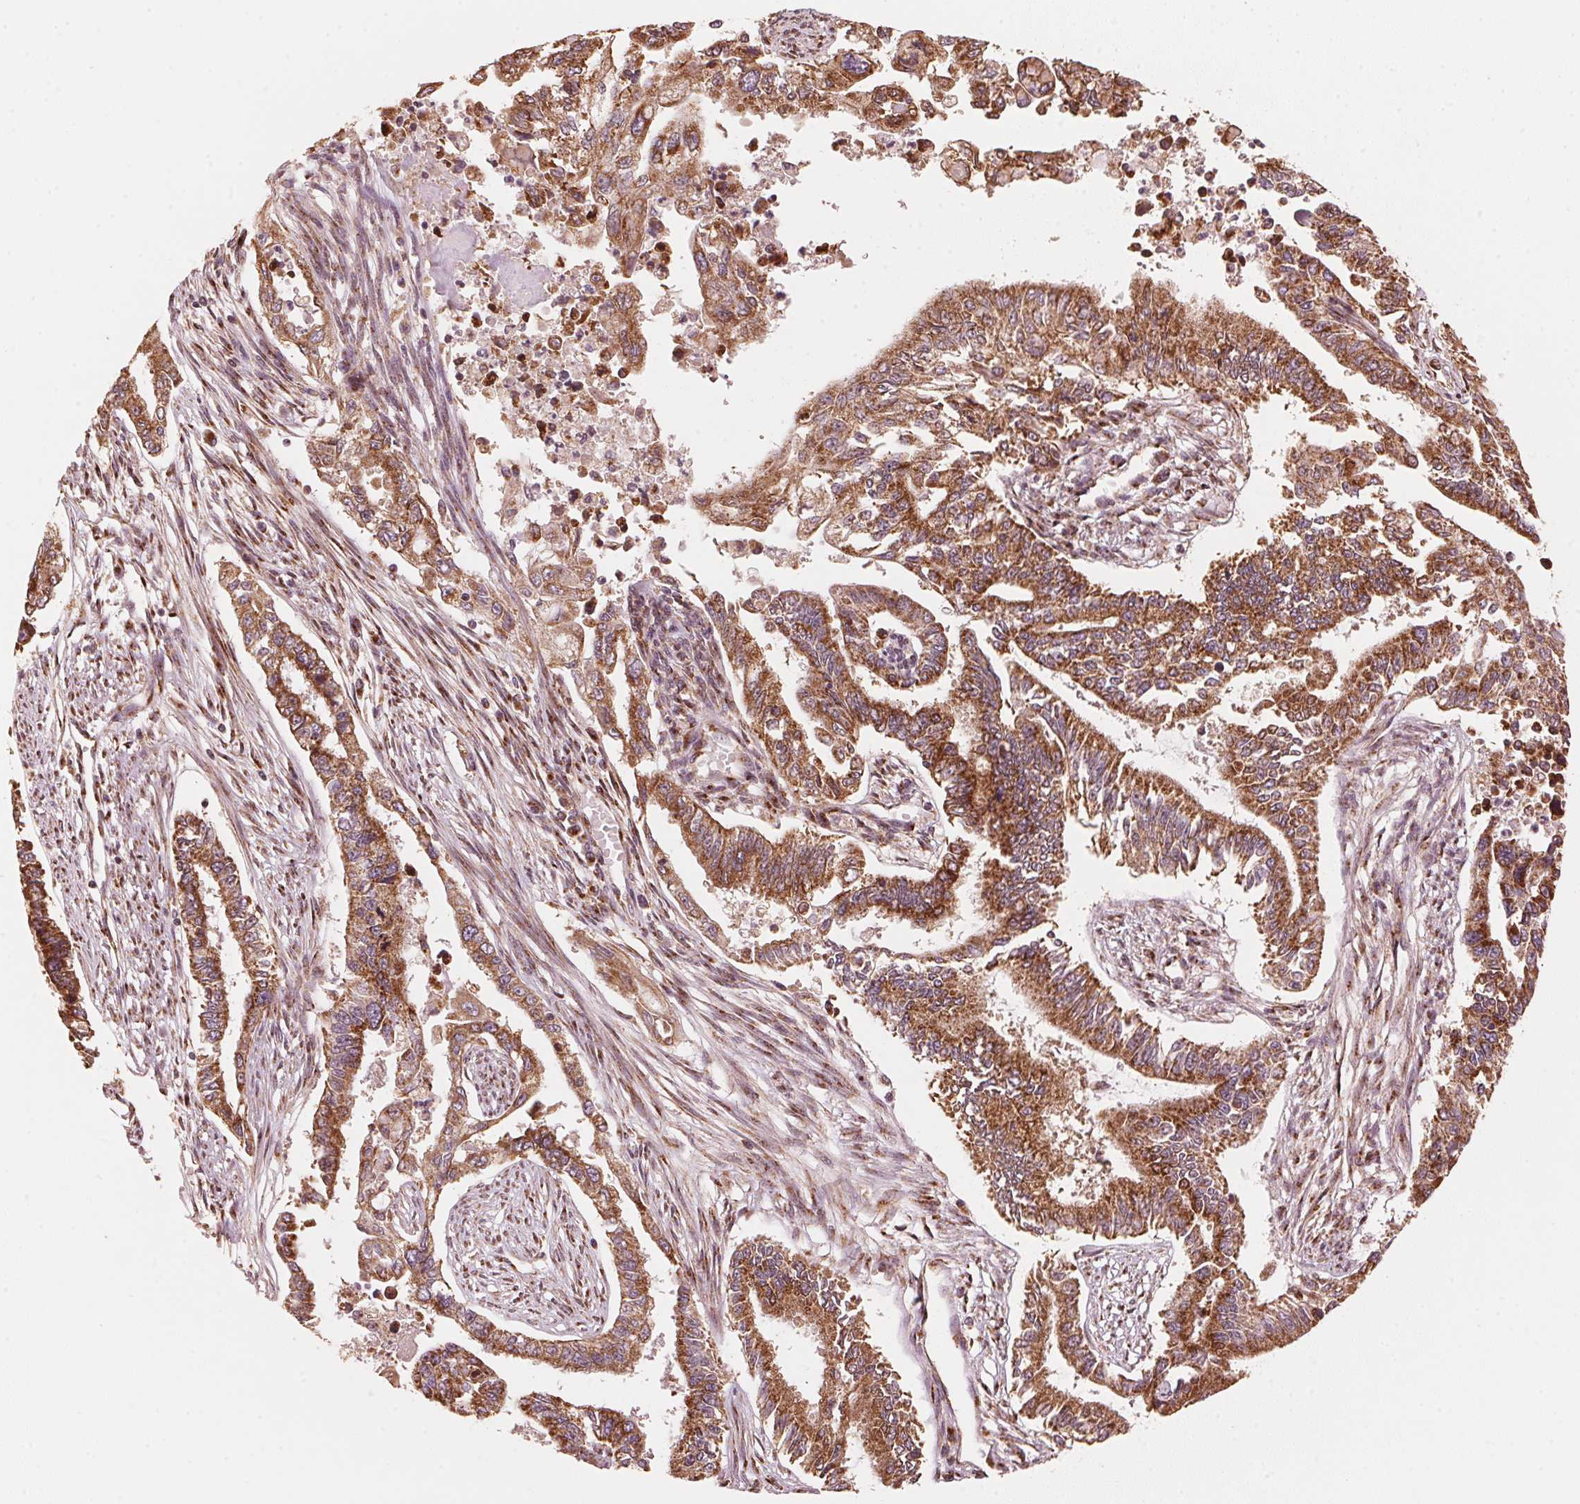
{"staining": {"intensity": "strong", "quantity": ">75%", "location": "cytoplasmic/membranous"}, "tissue": "endometrial cancer", "cell_type": "Tumor cells", "image_type": "cancer", "snomed": [{"axis": "morphology", "description": "Adenocarcinoma, NOS"}, {"axis": "topography", "description": "Uterus"}], "caption": "Endometrial cancer (adenocarcinoma) stained for a protein (brown) reveals strong cytoplasmic/membranous positive positivity in approximately >75% of tumor cells.", "gene": "TOMM70", "patient": {"sex": "female", "age": 59}}